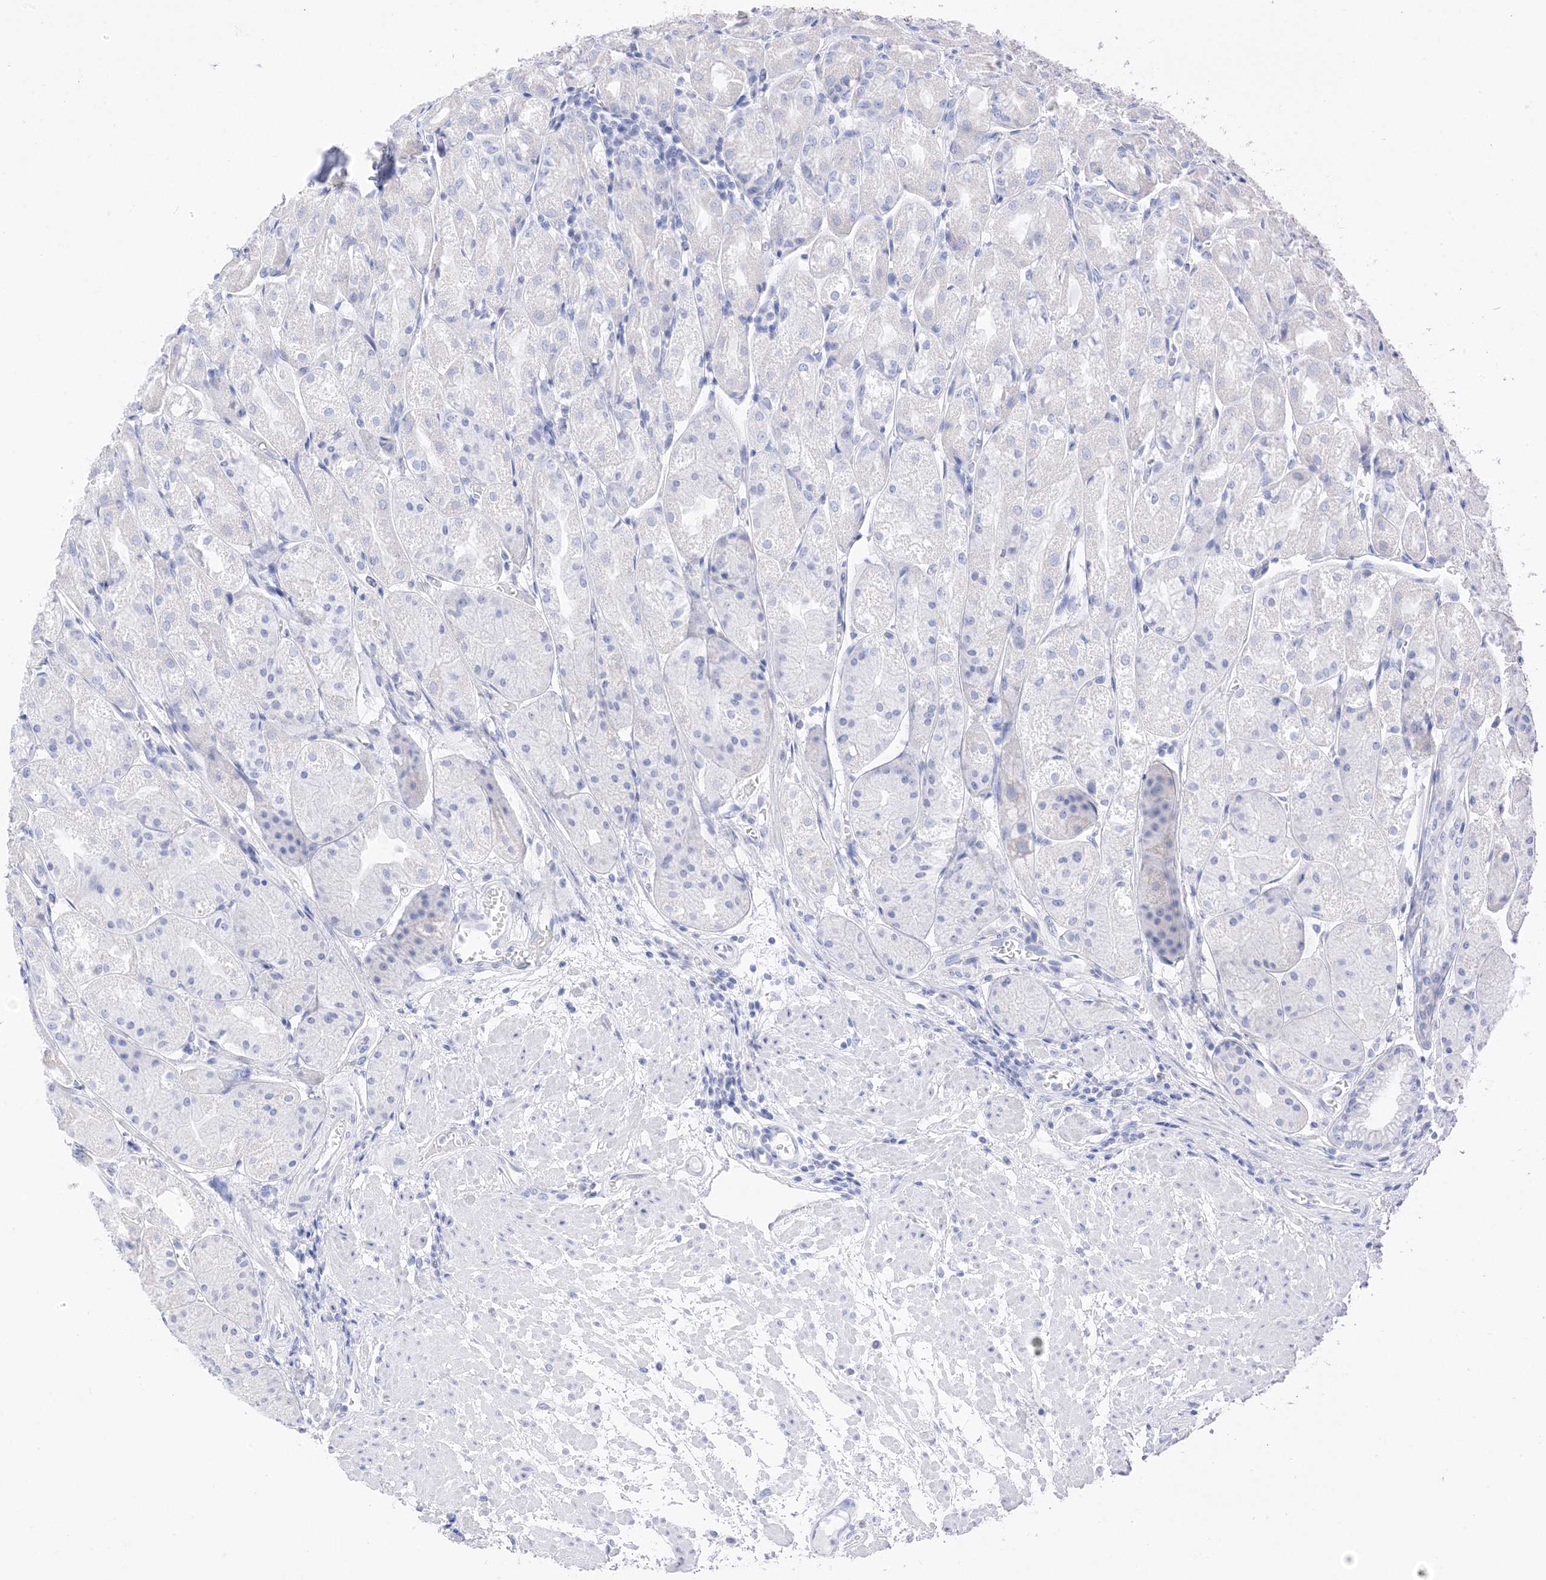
{"staining": {"intensity": "negative", "quantity": "none", "location": "none"}, "tissue": "stomach", "cell_type": "Glandular cells", "image_type": "normal", "snomed": [{"axis": "morphology", "description": "Normal tissue, NOS"}, {"axis": "topography", "description": "Stomach, upper"}], "caption": "Stomach was stained to show a protein in brown. There is no significant positivity in glandular cells. (Brightfield microscopy of DAB IHC at high magnification).", "gene": "MUC17", "patient": {"sex": "male", "age": 72}}